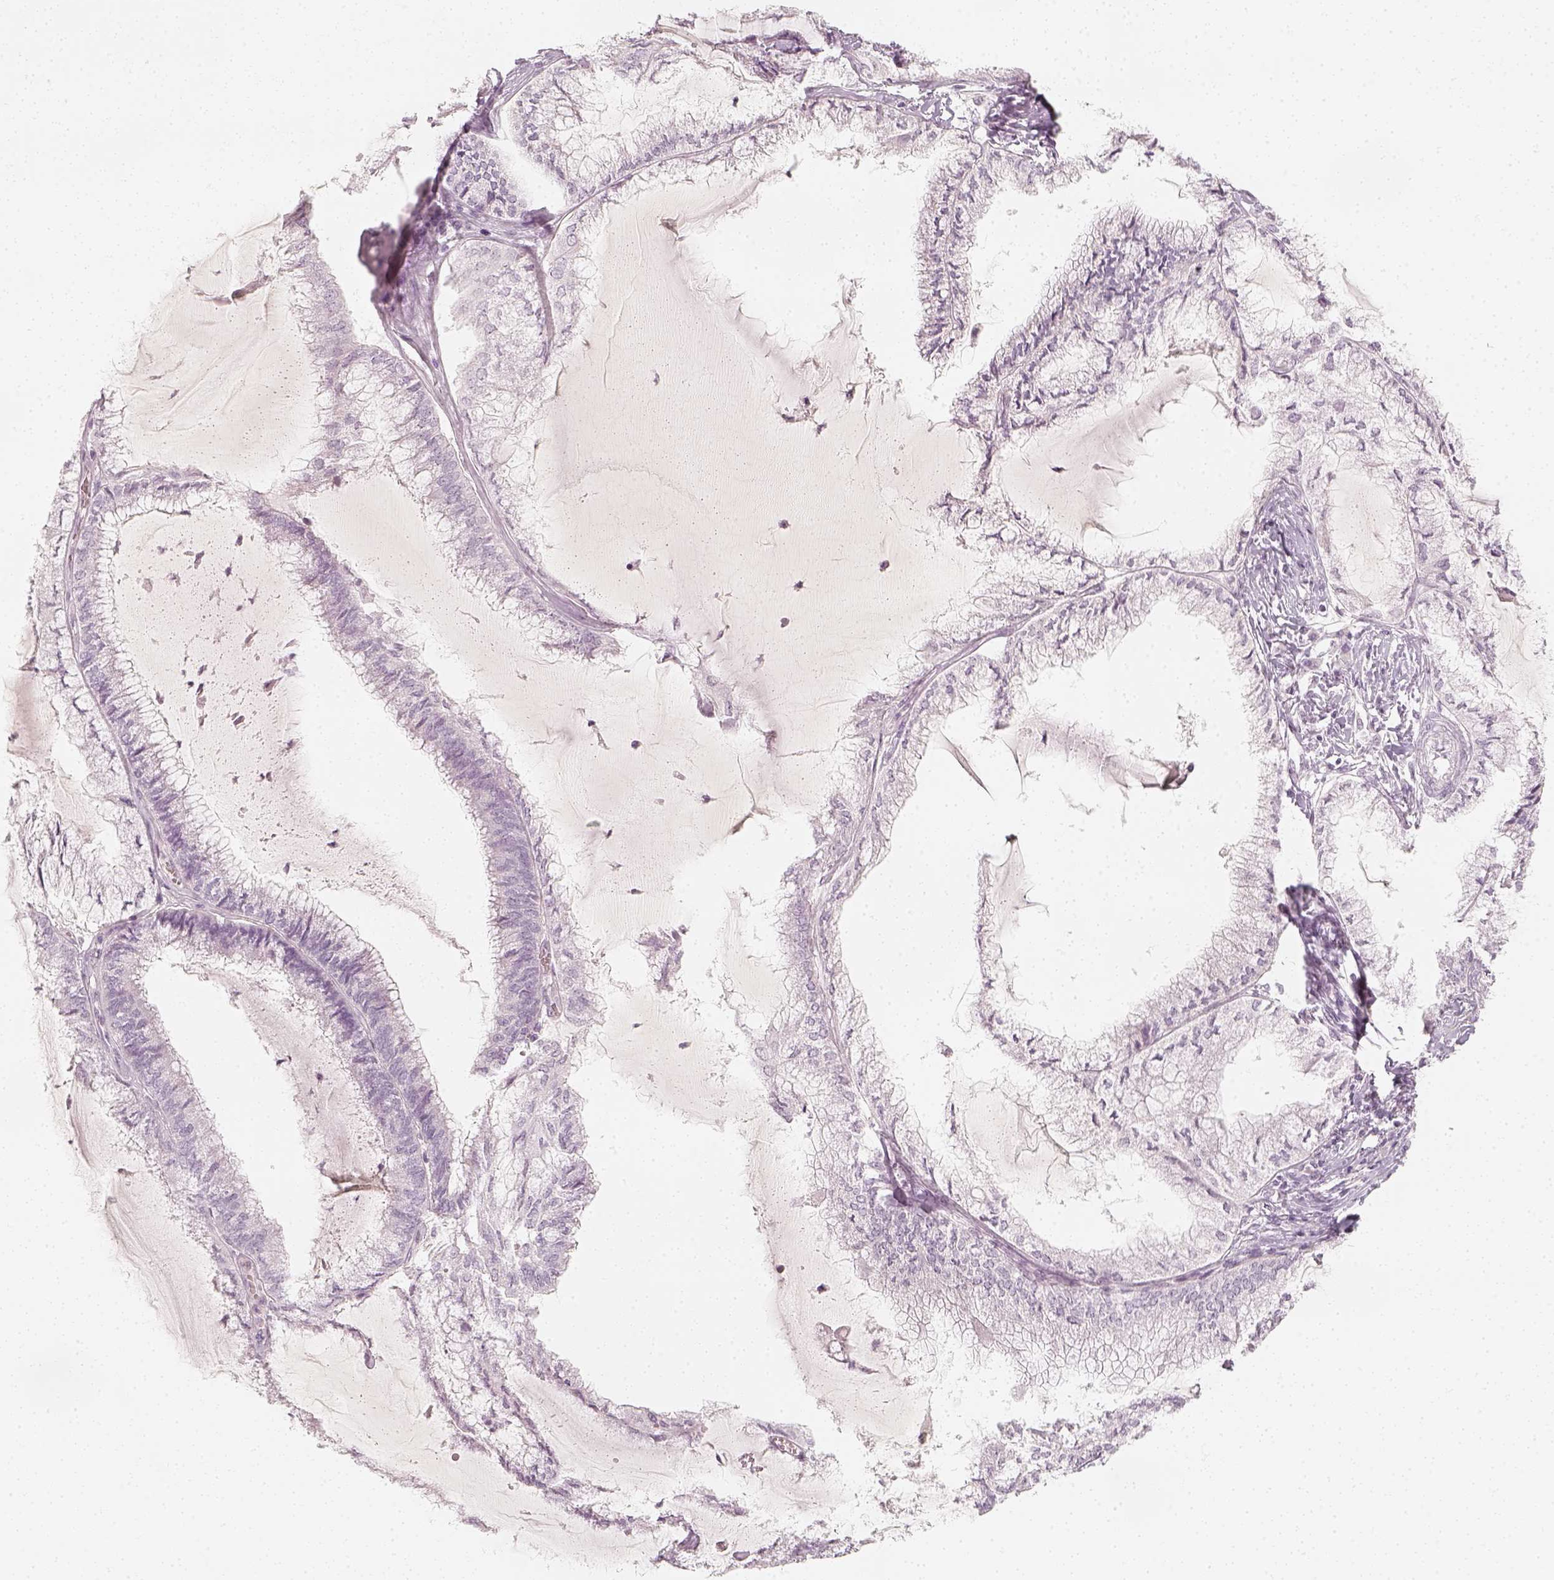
{"staining": {"intensity": "negative", "quantity": "none", "location": "none"}, "tissue": "endometrial cancer", "cell_type": "Tumor cells", "image_type": "cancer", "snomed": [{"axis": "morphology", "description": "Carcinoma, NOS"}, {"axis": "topography", "description": "Endometrium"}], "caption": "Protein analysis of endometrial carcinoma shows no significant staining in tumor cells. (Stains: DAB (3,3'-diaminobenzidine) IHC with hematoxylin counter stain, Microscopy: brightfield microscopy at high magnification).", "gene": "KRTAP2-1", "patient": {"sex": "female", "age": 62}}